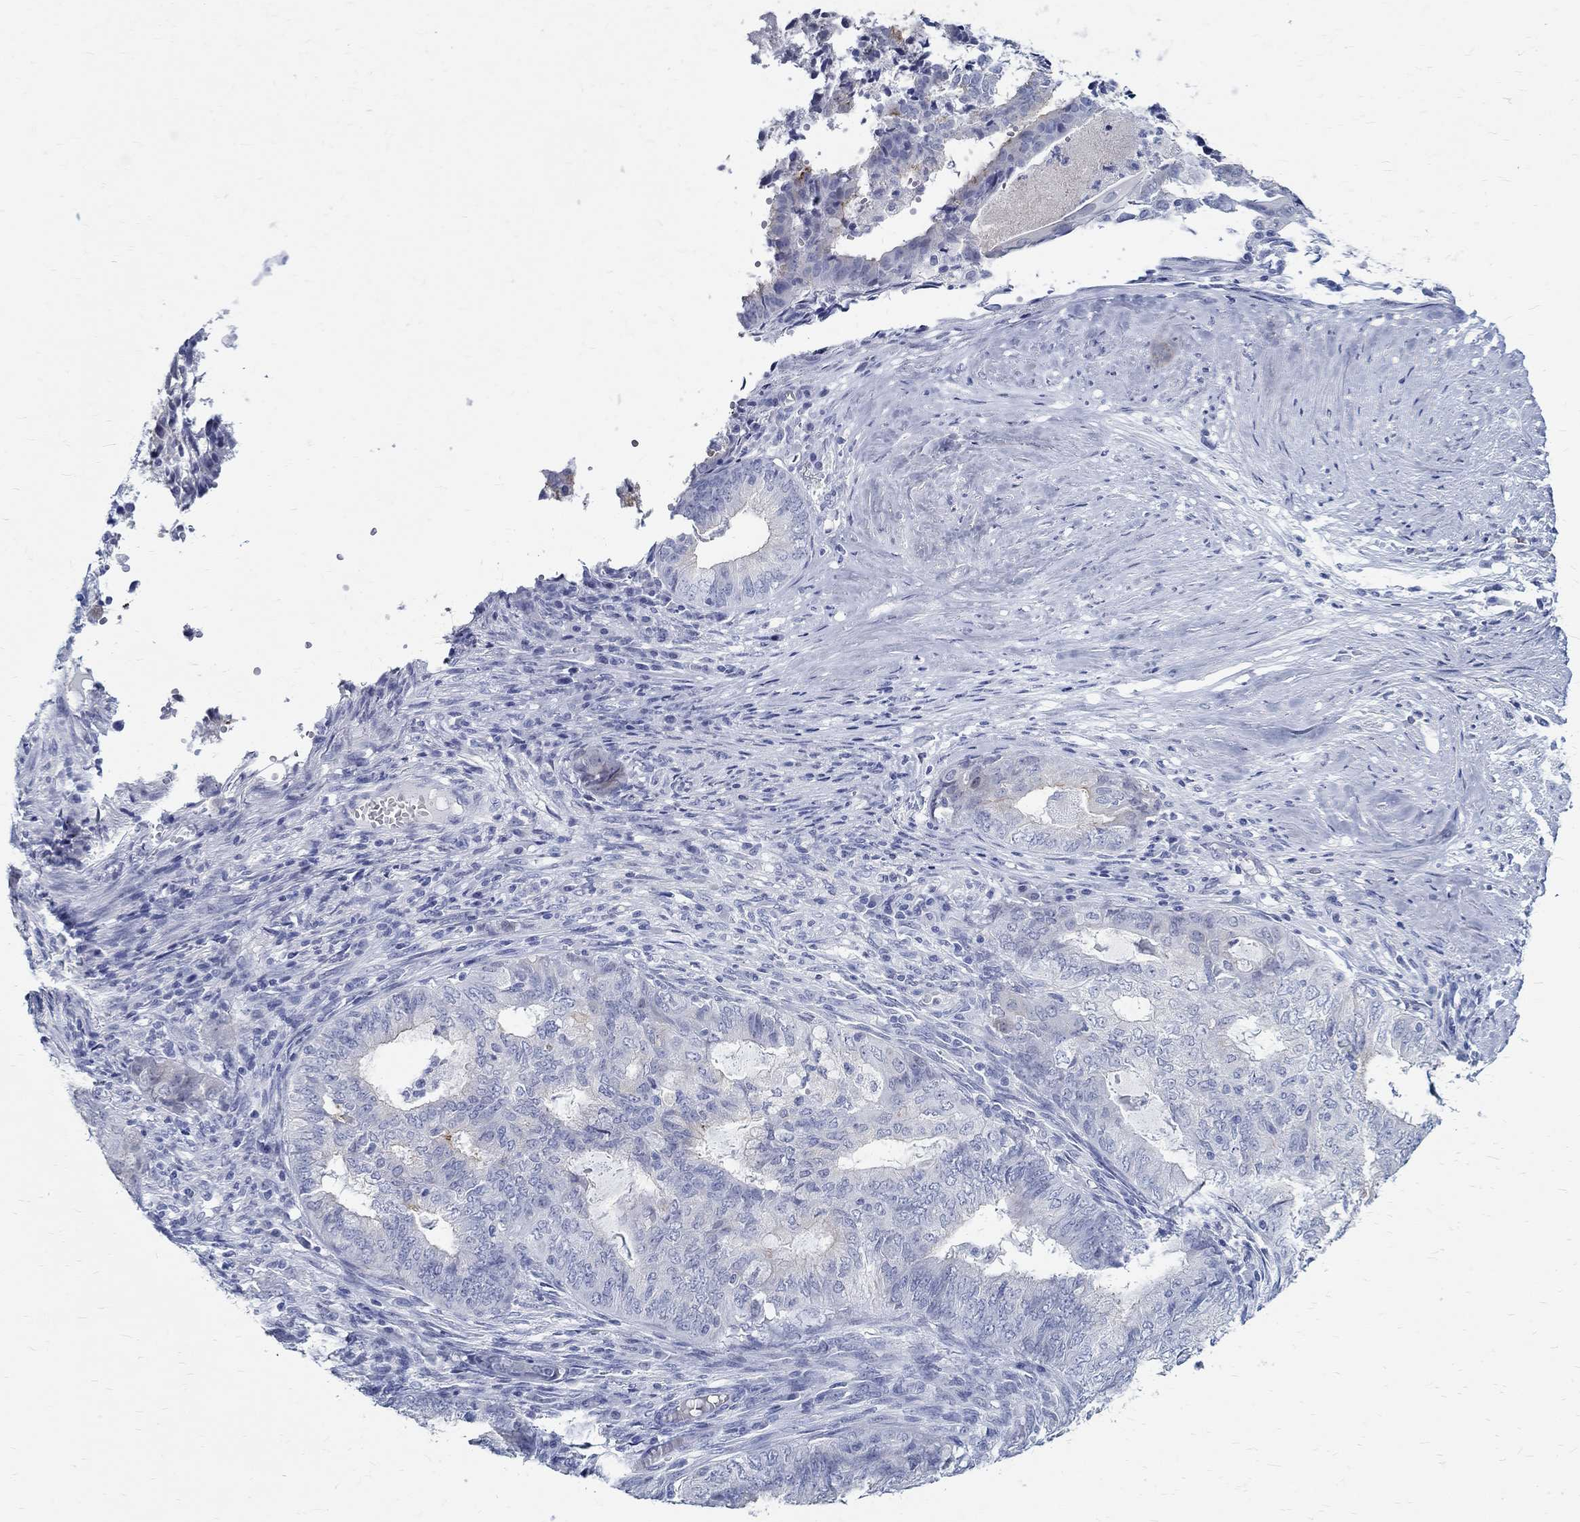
{"staining": {"intensity": "negative", "quantity": "none", "location": "none"}, "tissue": "endometrial cancer", "cell_type": "Tumor cells", "image_type": "cancer", "snomed": [{"axis": "morphology", "description": "Adenocarcinoma, NOS"}, {"axis": "topography", "description": "Endometrium"}], "caption": "An immunohistochemistry histopathology image of endometrial adenocarcinoma is shown. There is no staining in tumor cells of endometrial adenocarcinoma.", "gene": "BSPRY", "patient": {"sex": "female", "age": 62}}